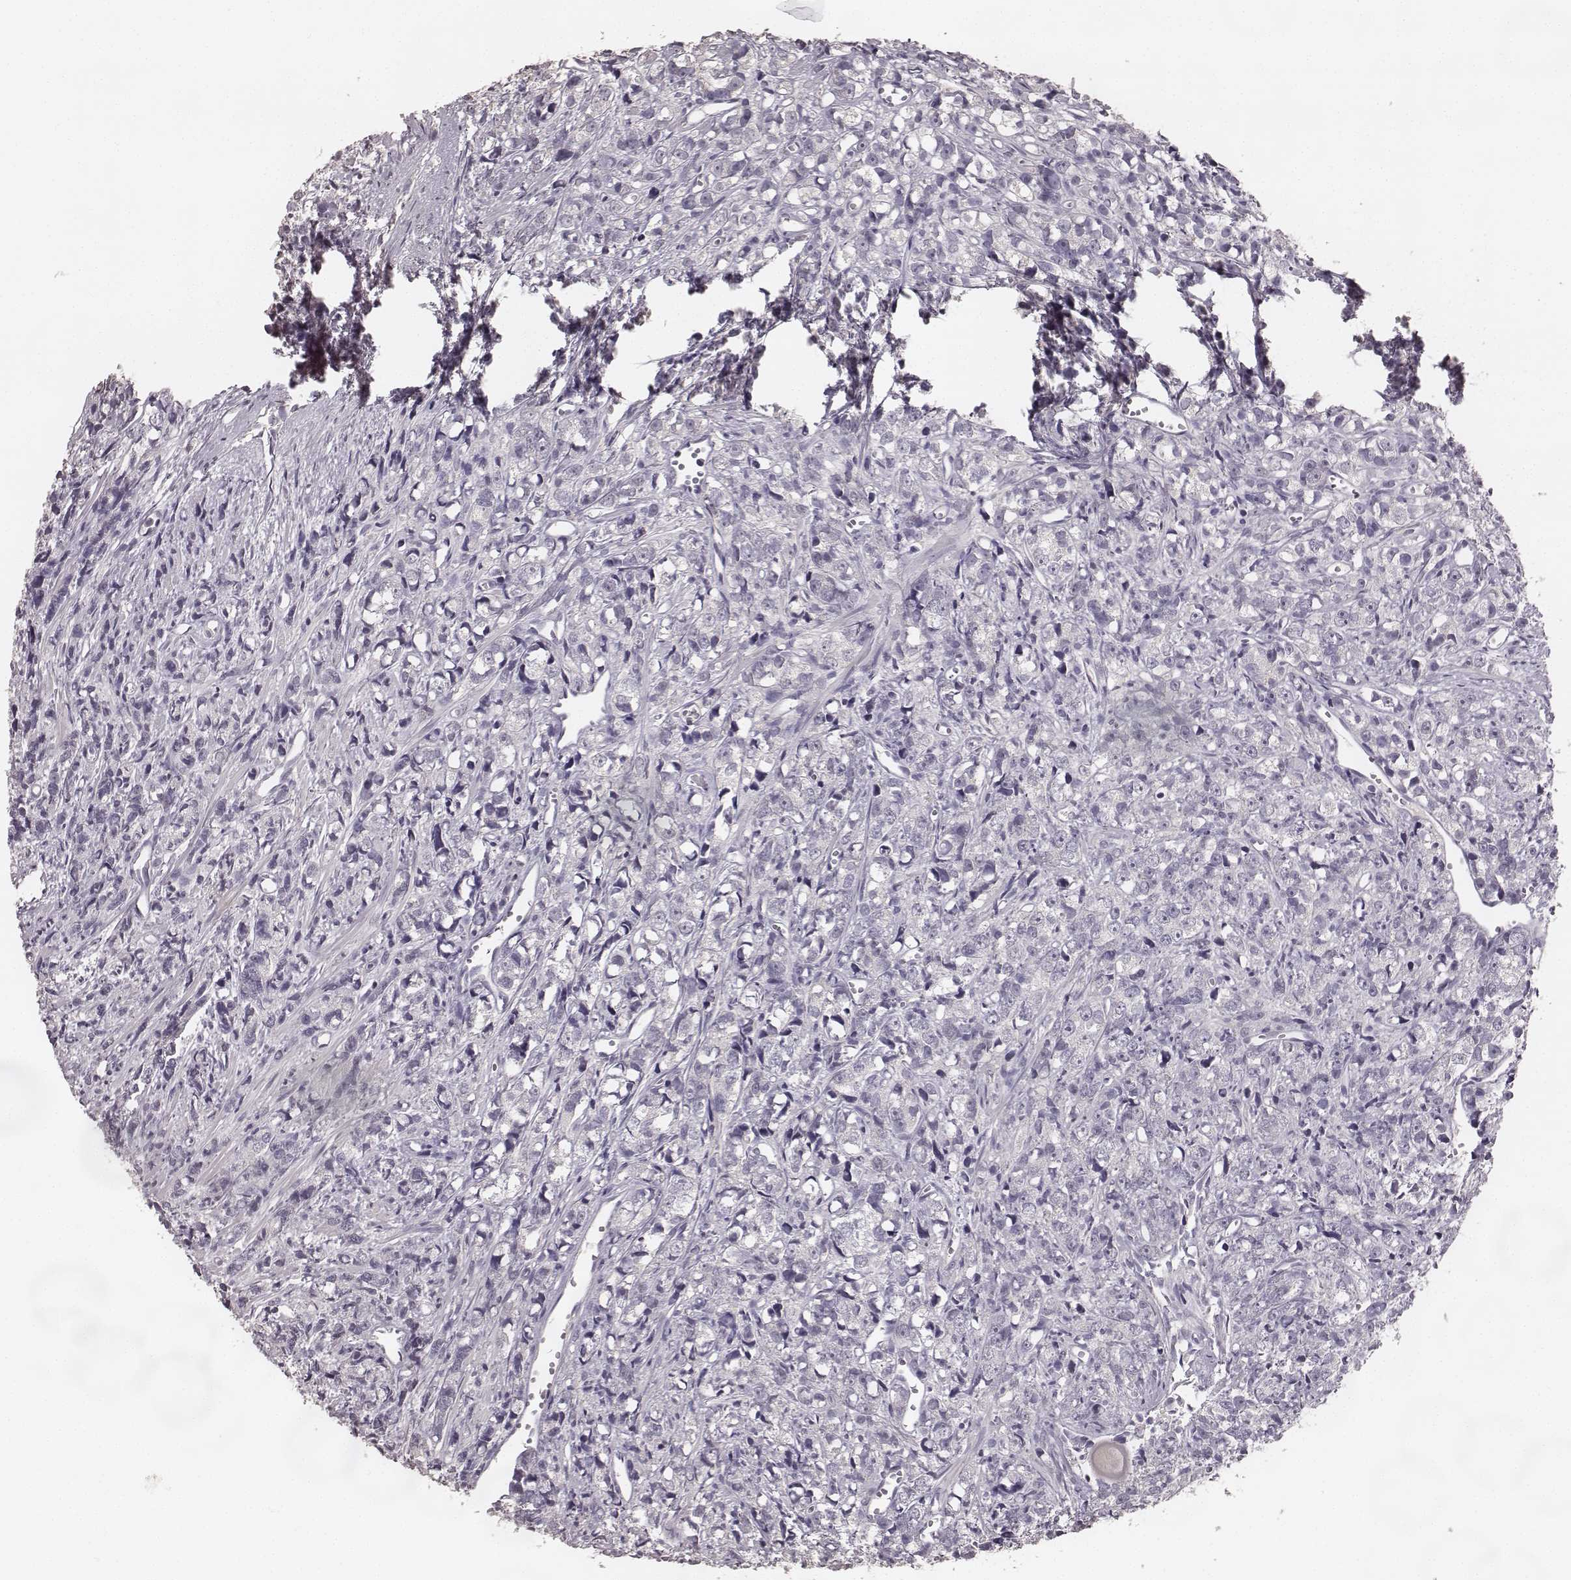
{"staining": {"intensity": "negative", "quantity": "none", "location": "none"}, "tissue": "prostate cancer", "cell_type": "Tumor cells", "image_type": "cancer", "snomed": [{"axis": "morphology", "description": "Adenocarcinoma, High grade"}, {"axis": "topography", "description": "Prostate"}], "caption": "DAB immunohistochemical staining of prostate high-grade adenocarcinoma shows no significant positivity in tumor cells.", "gene": "LY6K", "patient": {"sex": "male", "age": 77}}